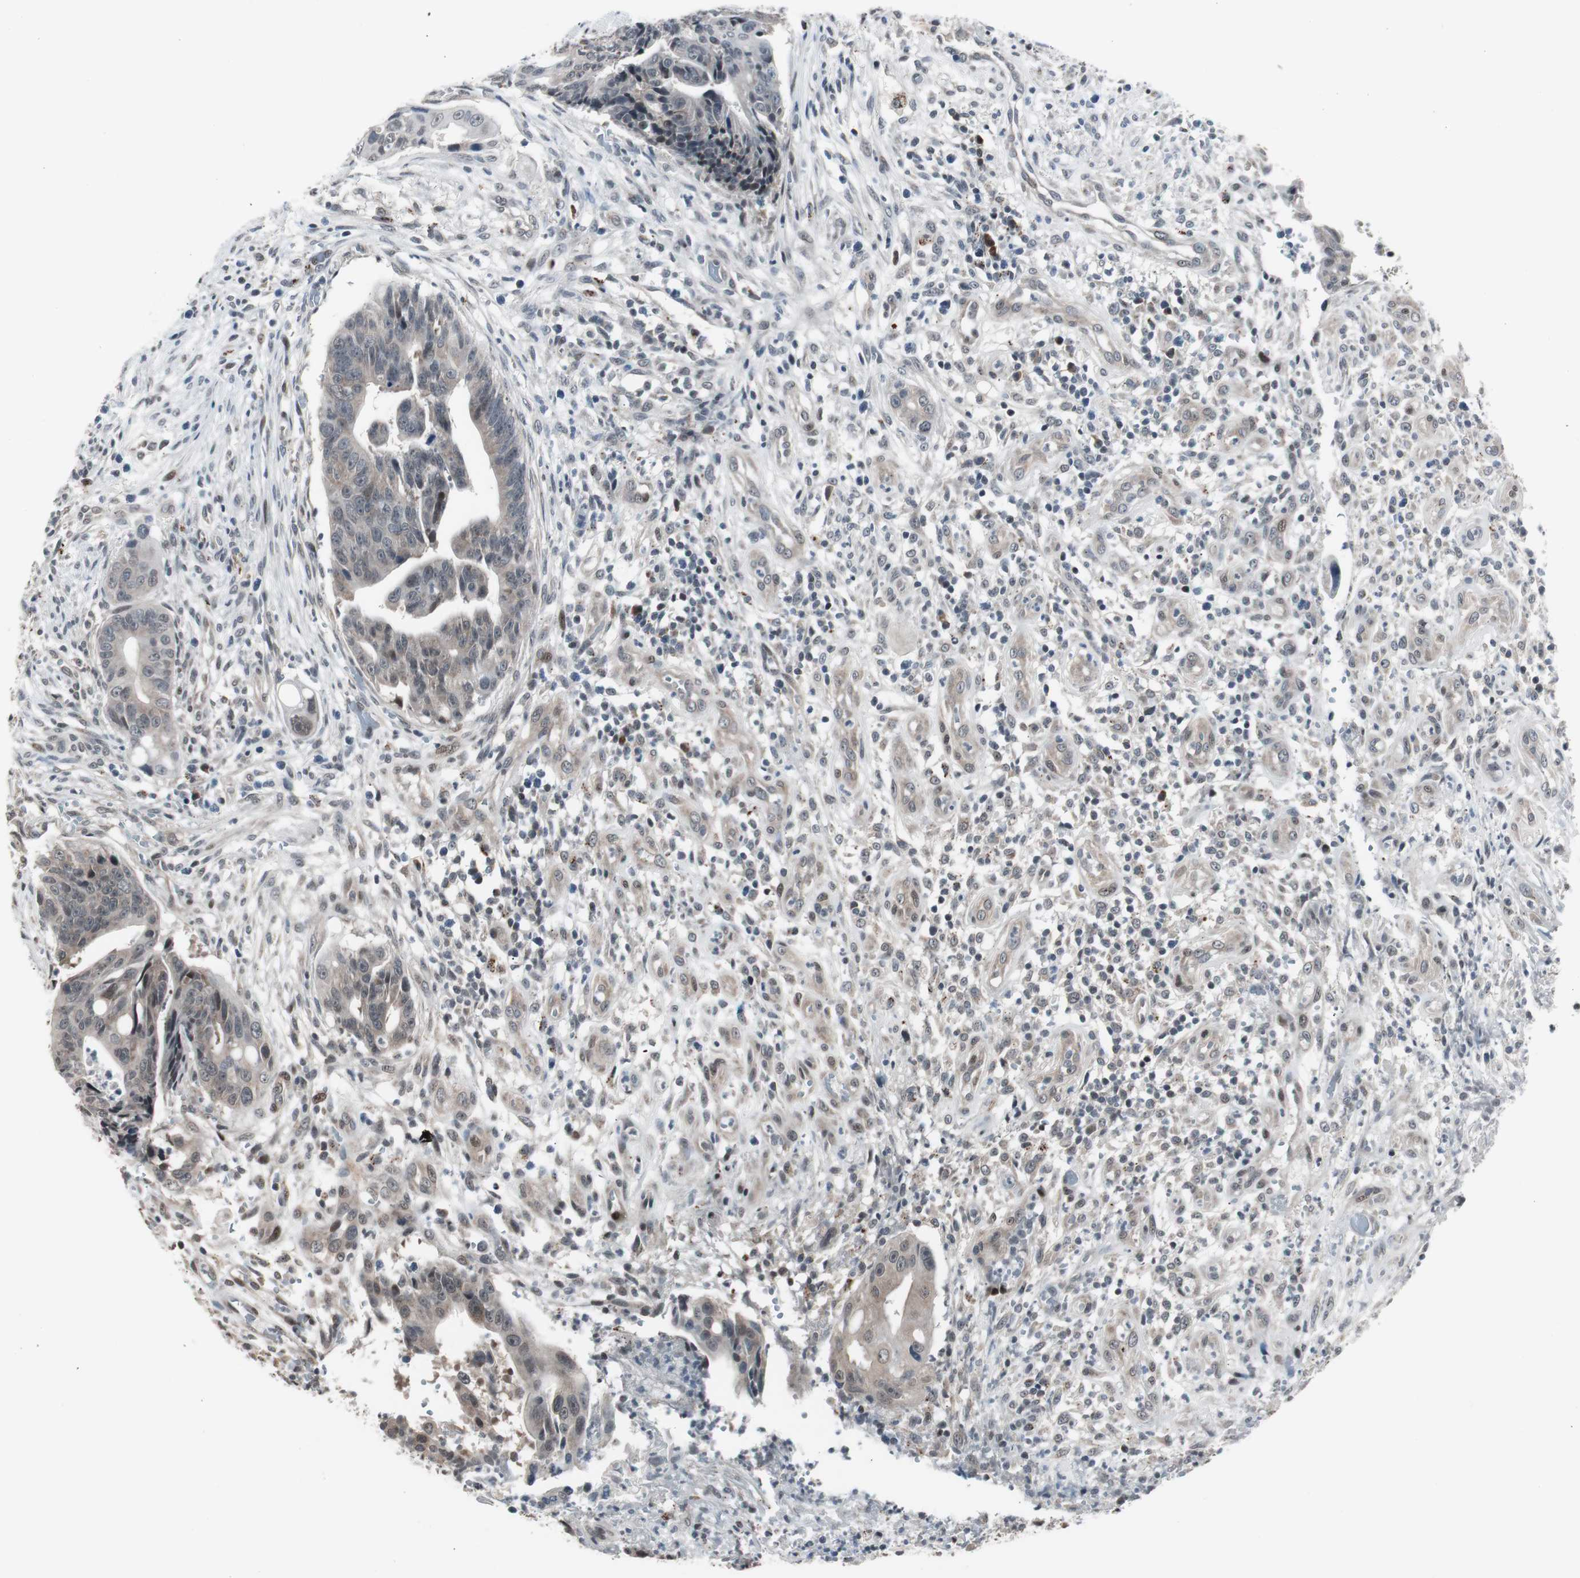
{"staining": {"intensity": "negative", "quantity": "none", "location": "none"}, "tissue": "colorectal cancer", "cell_type": "Tumor cells", "image_type": "cancer", "snomed": [{"axis": "morphology", "description": "Adenocarcinoma, NOS"}, {"axis": "topography", "description": "Colon"}], "caption": "The IHC image has no significant positivity in tumor cells of colorectal cancer tissue. (DAB (3,3'-diaminobenzidine) IHC visualized using brightfield microscopy, high magnification).", "gene": "BOLA1", "patient": {"sex": "female", "age": 57}}